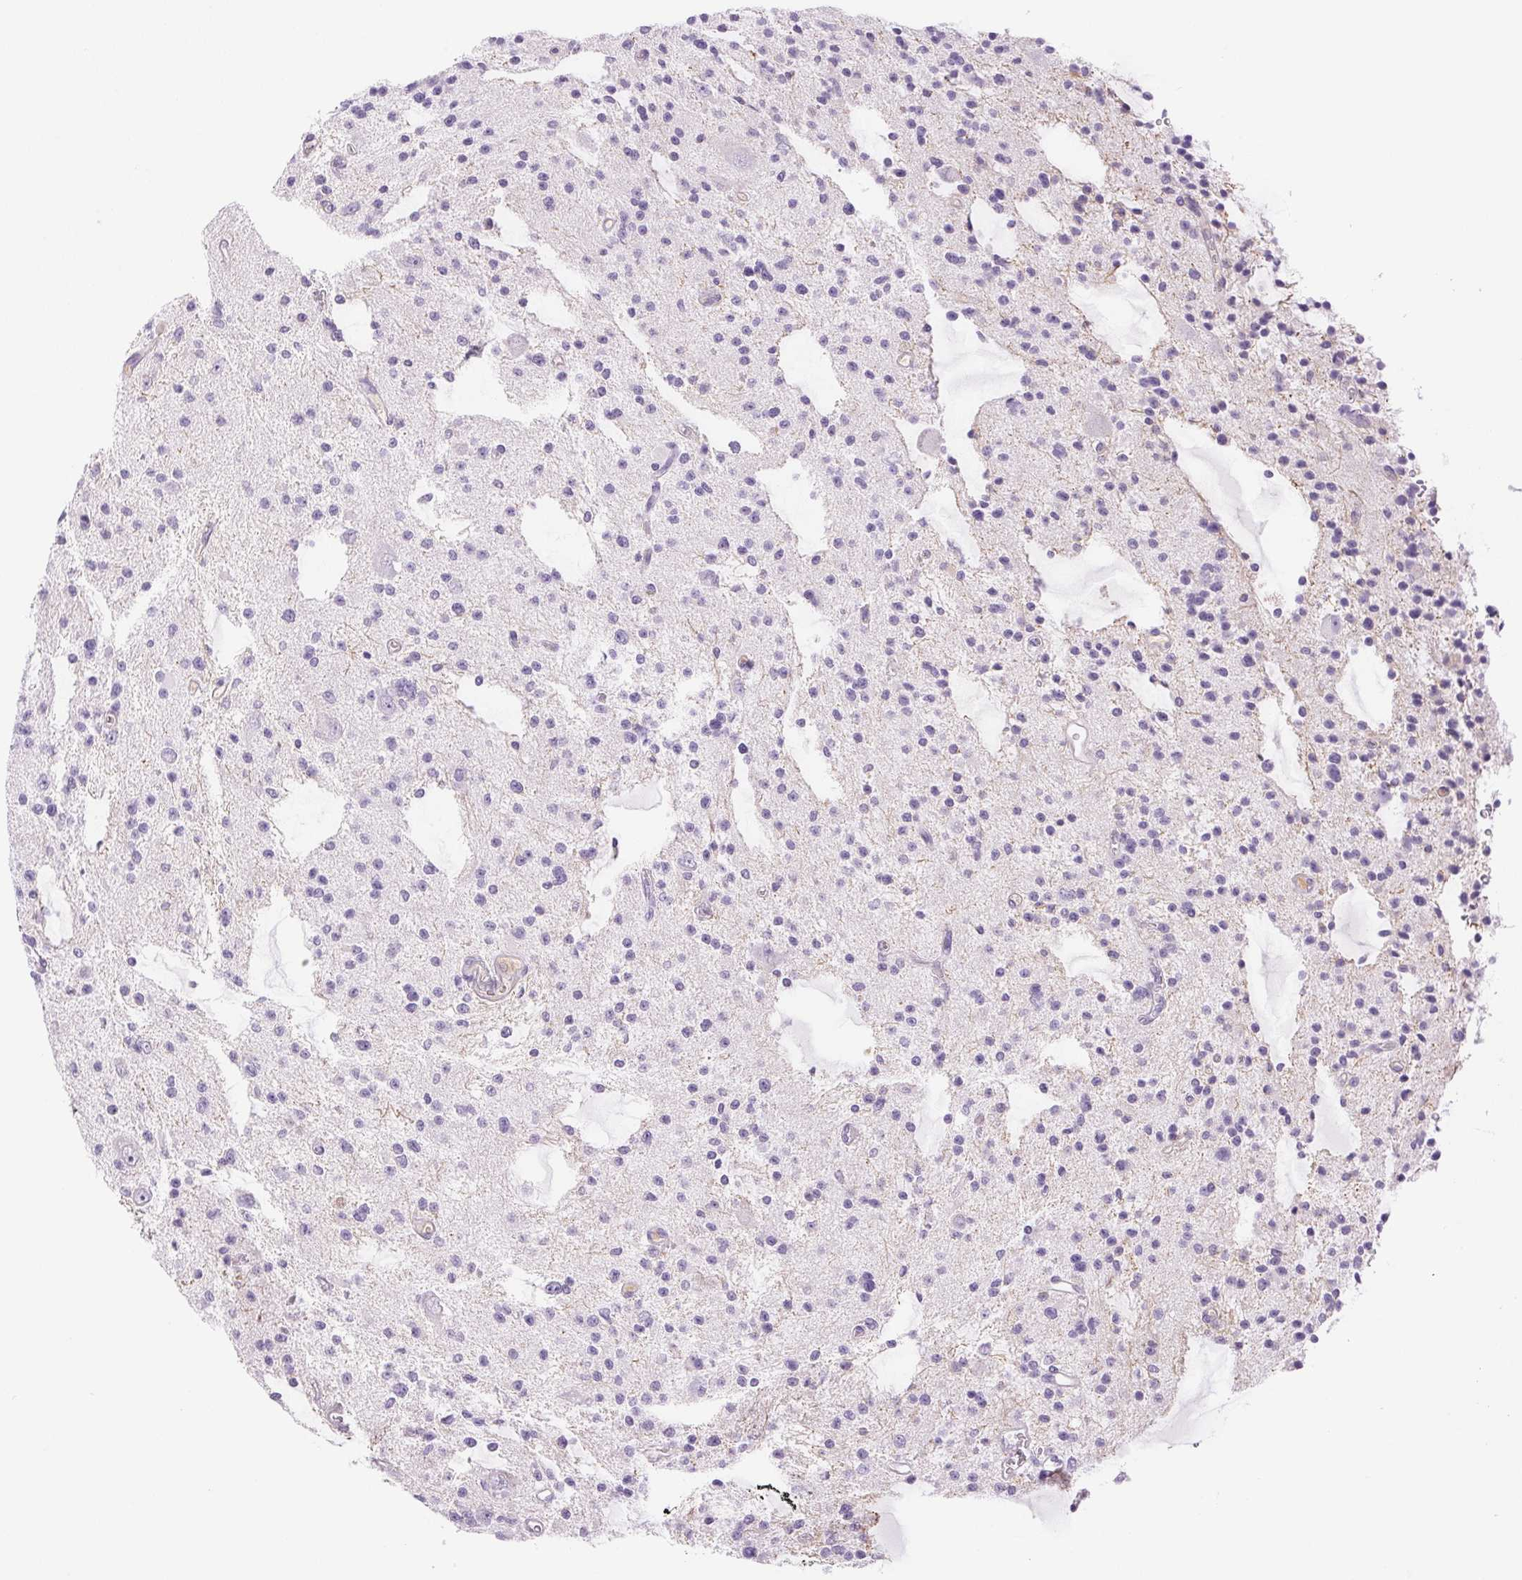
{"staining": {"intensity": "negative", "quantity": "none", "location": "none"}, "tissue": "glioma", "cell_type": "Tumor cells", "image_type": "cancer", "snomed": [{"axis": "morphology", "description": "Glioma, malignant, Low grade"}, {"axis": "topography", "description": "Brain"}], "caption": "This photomicrograph is of glioma stained with immunohistochemistry (IHC) to label a protein in brown with the nuclei are counter-stained blue. There is no staining in tumor cells.", "gene": "IFIT1B", "patient": {"sex": "male", "age": 43}}